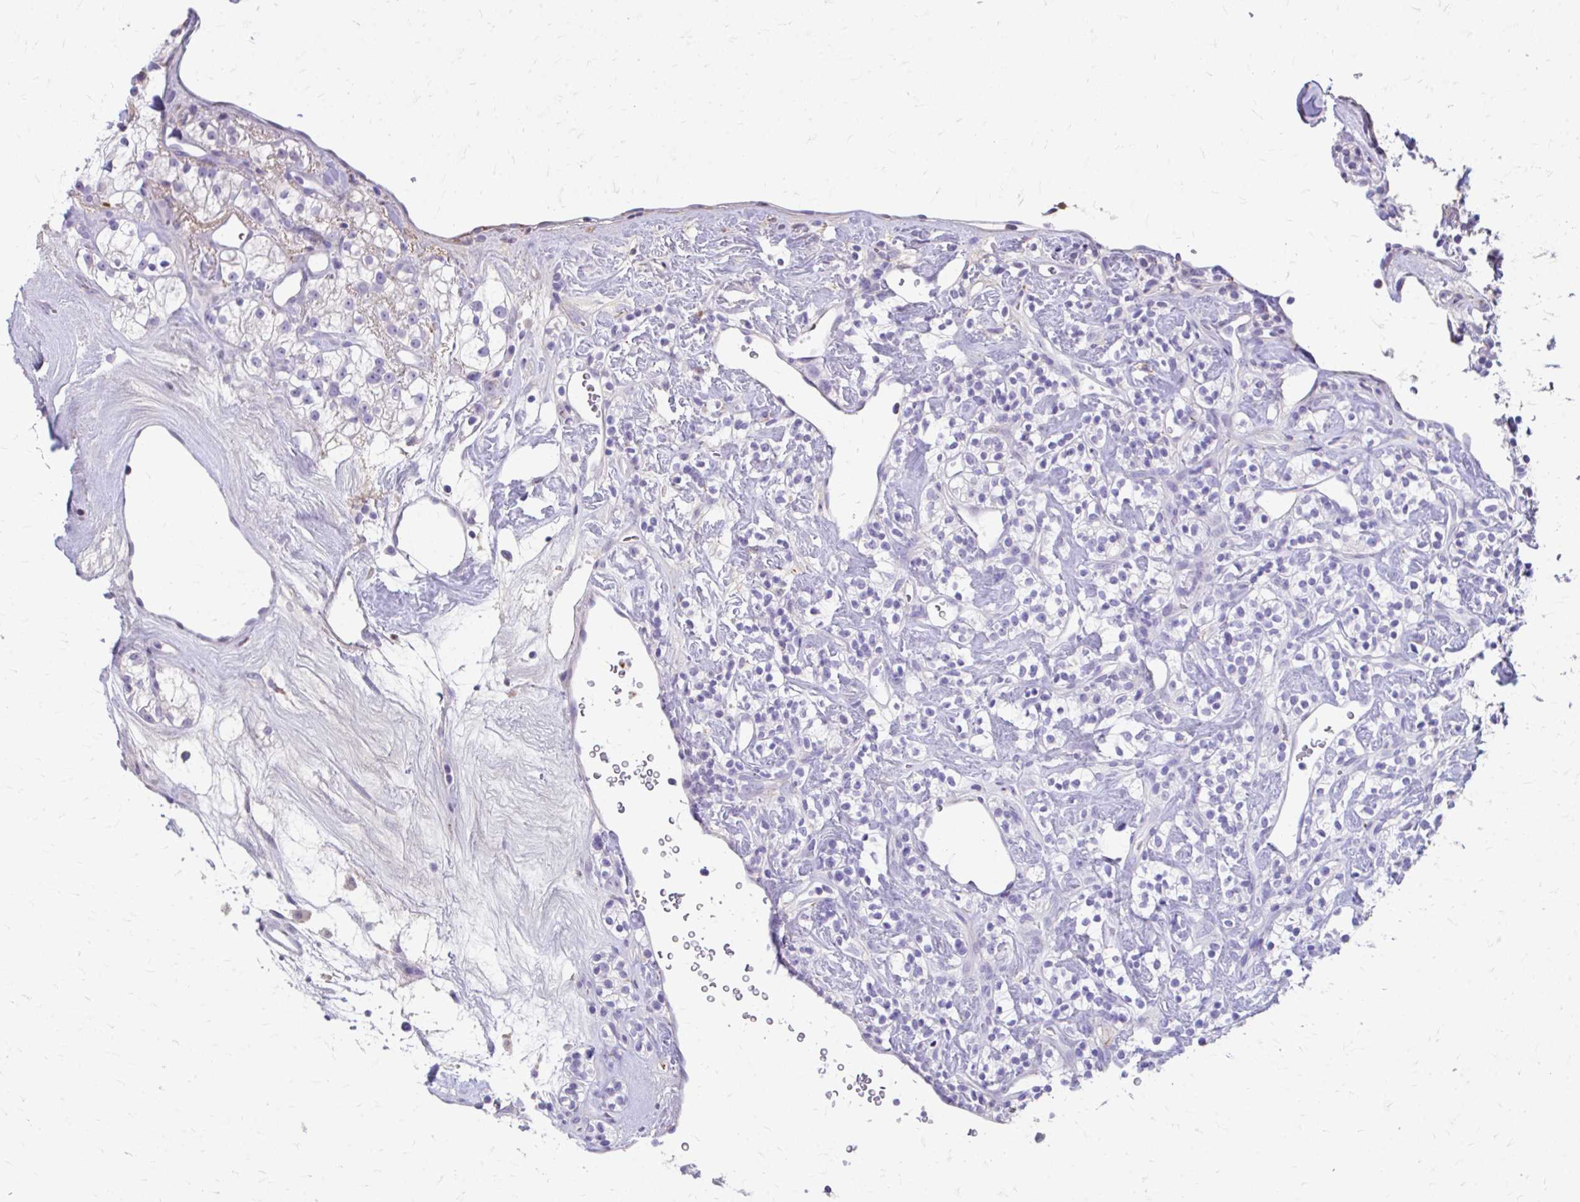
{"staining": {"intensity": "negative", "quantity": "none", "location": "none"}, "tissue": "renal cancer", "cell_type": "Tumor cells", "image_type": "cancer", "snomed": [{"axis": "morphology", "description": "Adenocarcinoma, NOS"}, {"axis": "topography", "description": "Kidney"}], "caption": "A high-resolution histopathology image shows immunohistochemistry staining of renal cancer, which exhibits no significant positivity in tumor cells.", "gene": "CFH", "patient": {"sex": "male", "age": 77}}